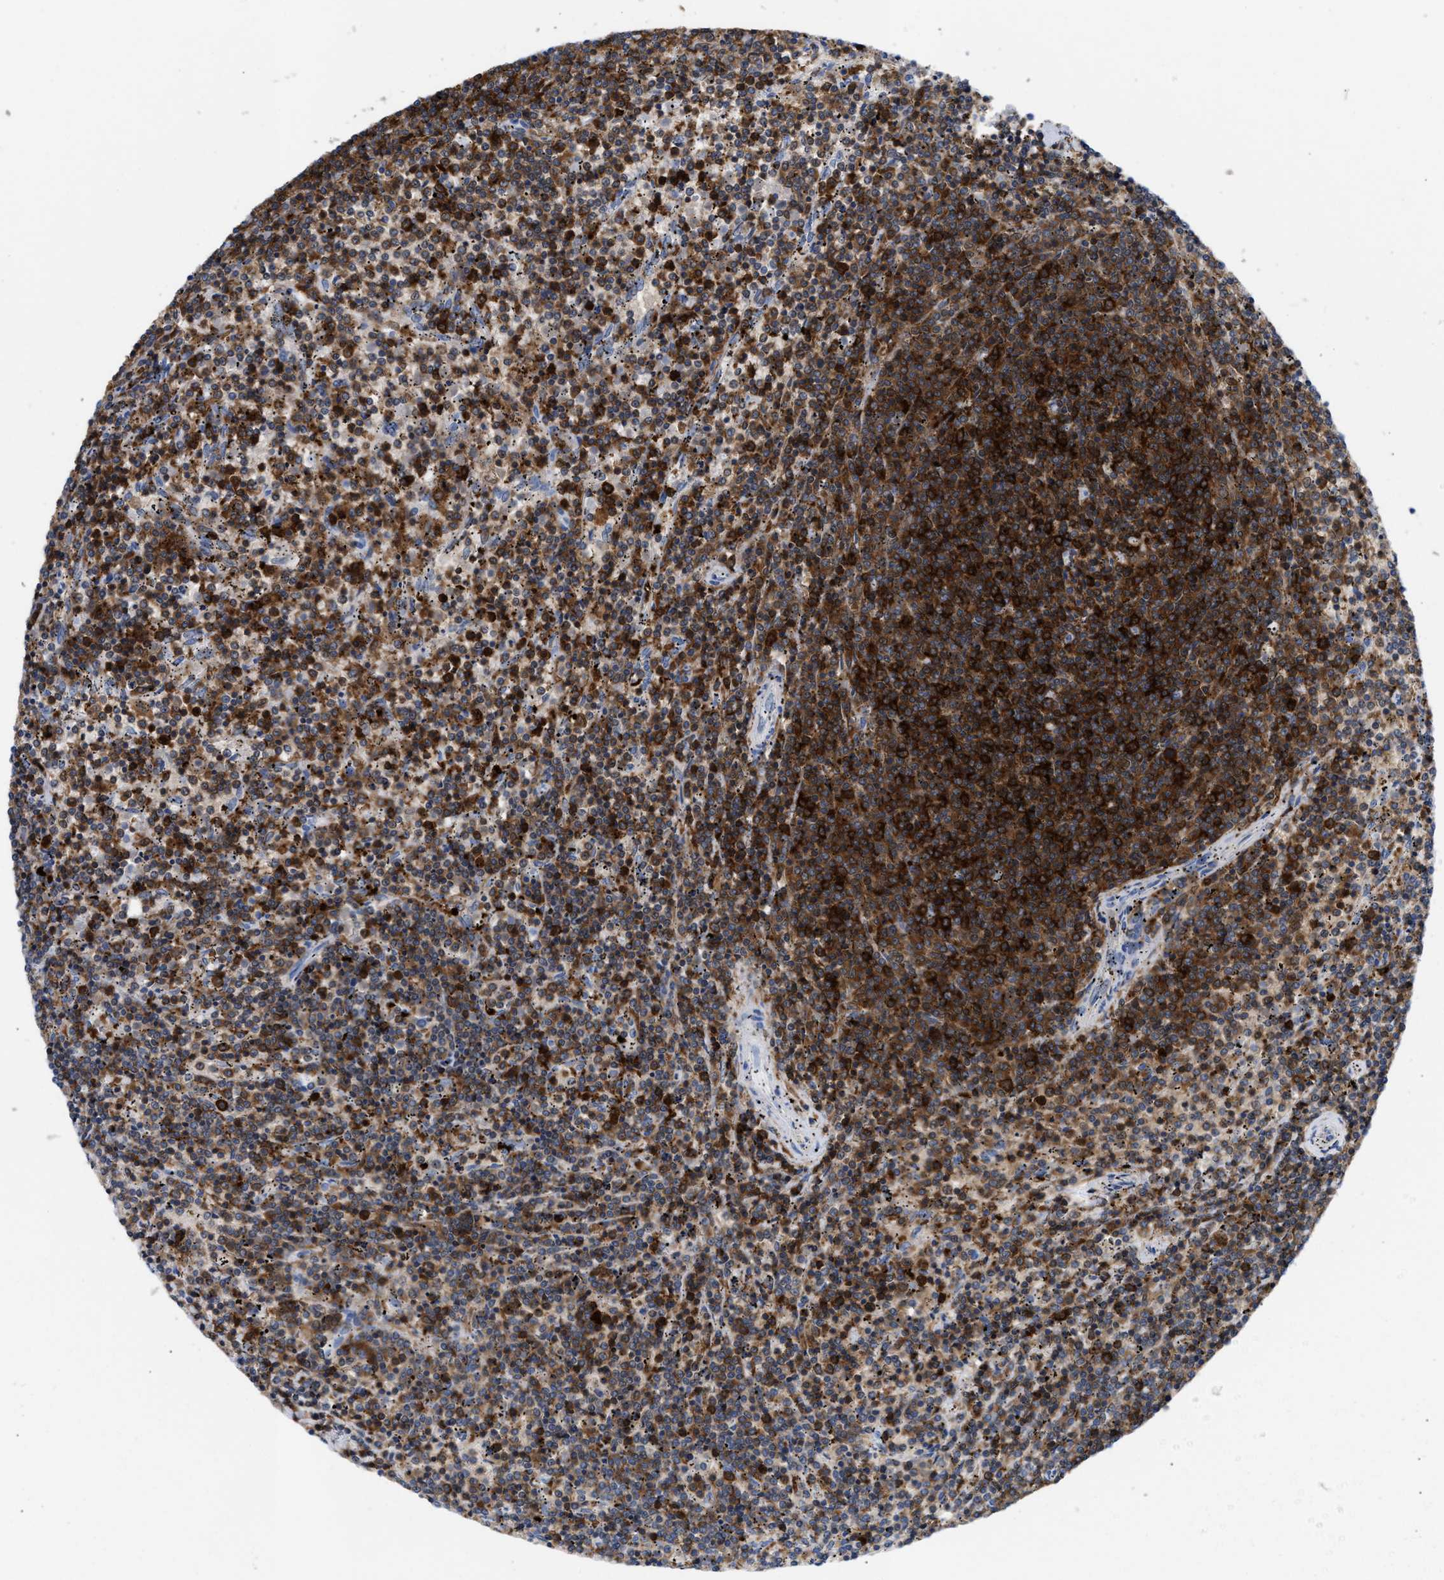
{"staining": {"intensity": "strong", "quantity": ">75%", "location": "cytoplasmic/membranous"}, "tissue": "lymphoma", "cell_type": "Tumor cells", "image_type": "cancer", "snomed": [{"axis": "morphology", "description": "Malignant lymphoma, non-Hodgkin's type, Low grade"}, {"axis": "topography", "description": "Spleen"}], "caption": "Immunohistochemistry of human low-grade malignant lymphoma, non-Hodgkin's type demonstrates high levels of strong cytoplasmic/membranous staining in about >75% of tumor cells.", "gene": "LCP1", "patient": {"sex": "female", "age": 50}}